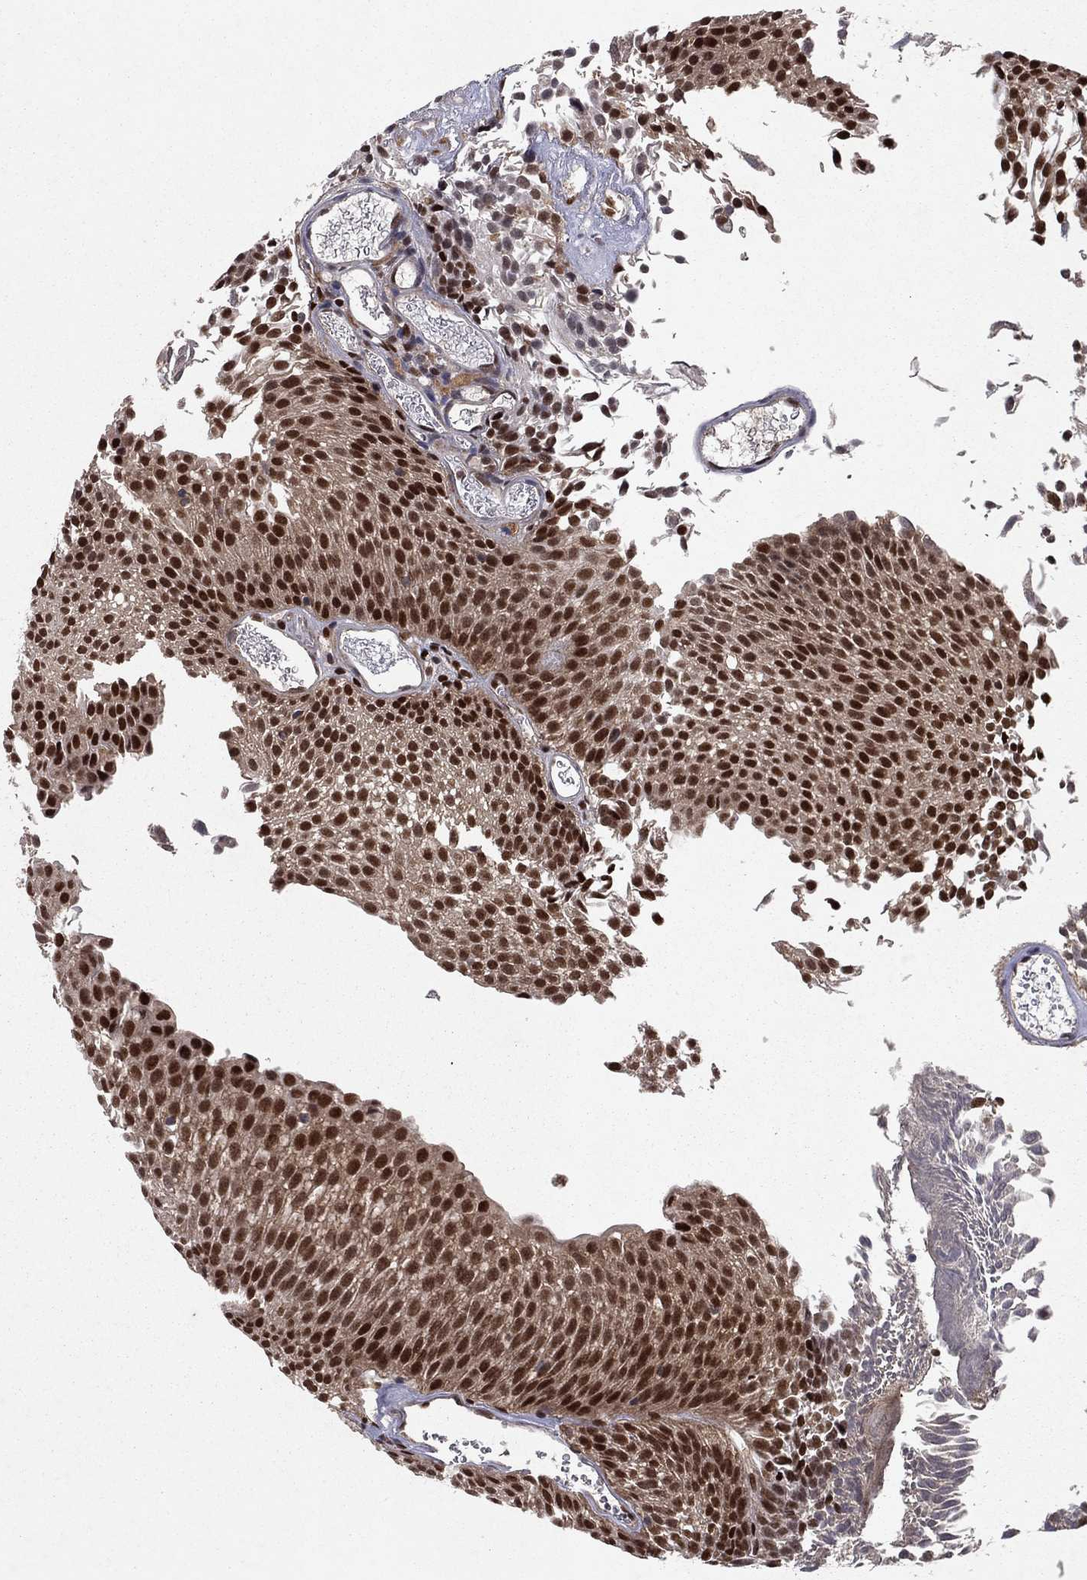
{"staining": {"intensity": "strong", "quantity": ">75%", "location": "nuclear"}, "tissue": "urothelial cancer", "cell_type": "Tumor cells", "image_type": "cancer", "snomed": [{"axis": "morphology", "description": "Urothelial carcinoma, Low grade"}, {"axis": "topography", "description": "Urinary bladder"}], "caption": "An immunohistochemistry image of tumor tissue is shown. Protein staining in brown shows strong nuclear positivity in urothelial cancer within tumor cells.", "gene": "CRTC1", "patient": {"sex": "male", "age": 52}}